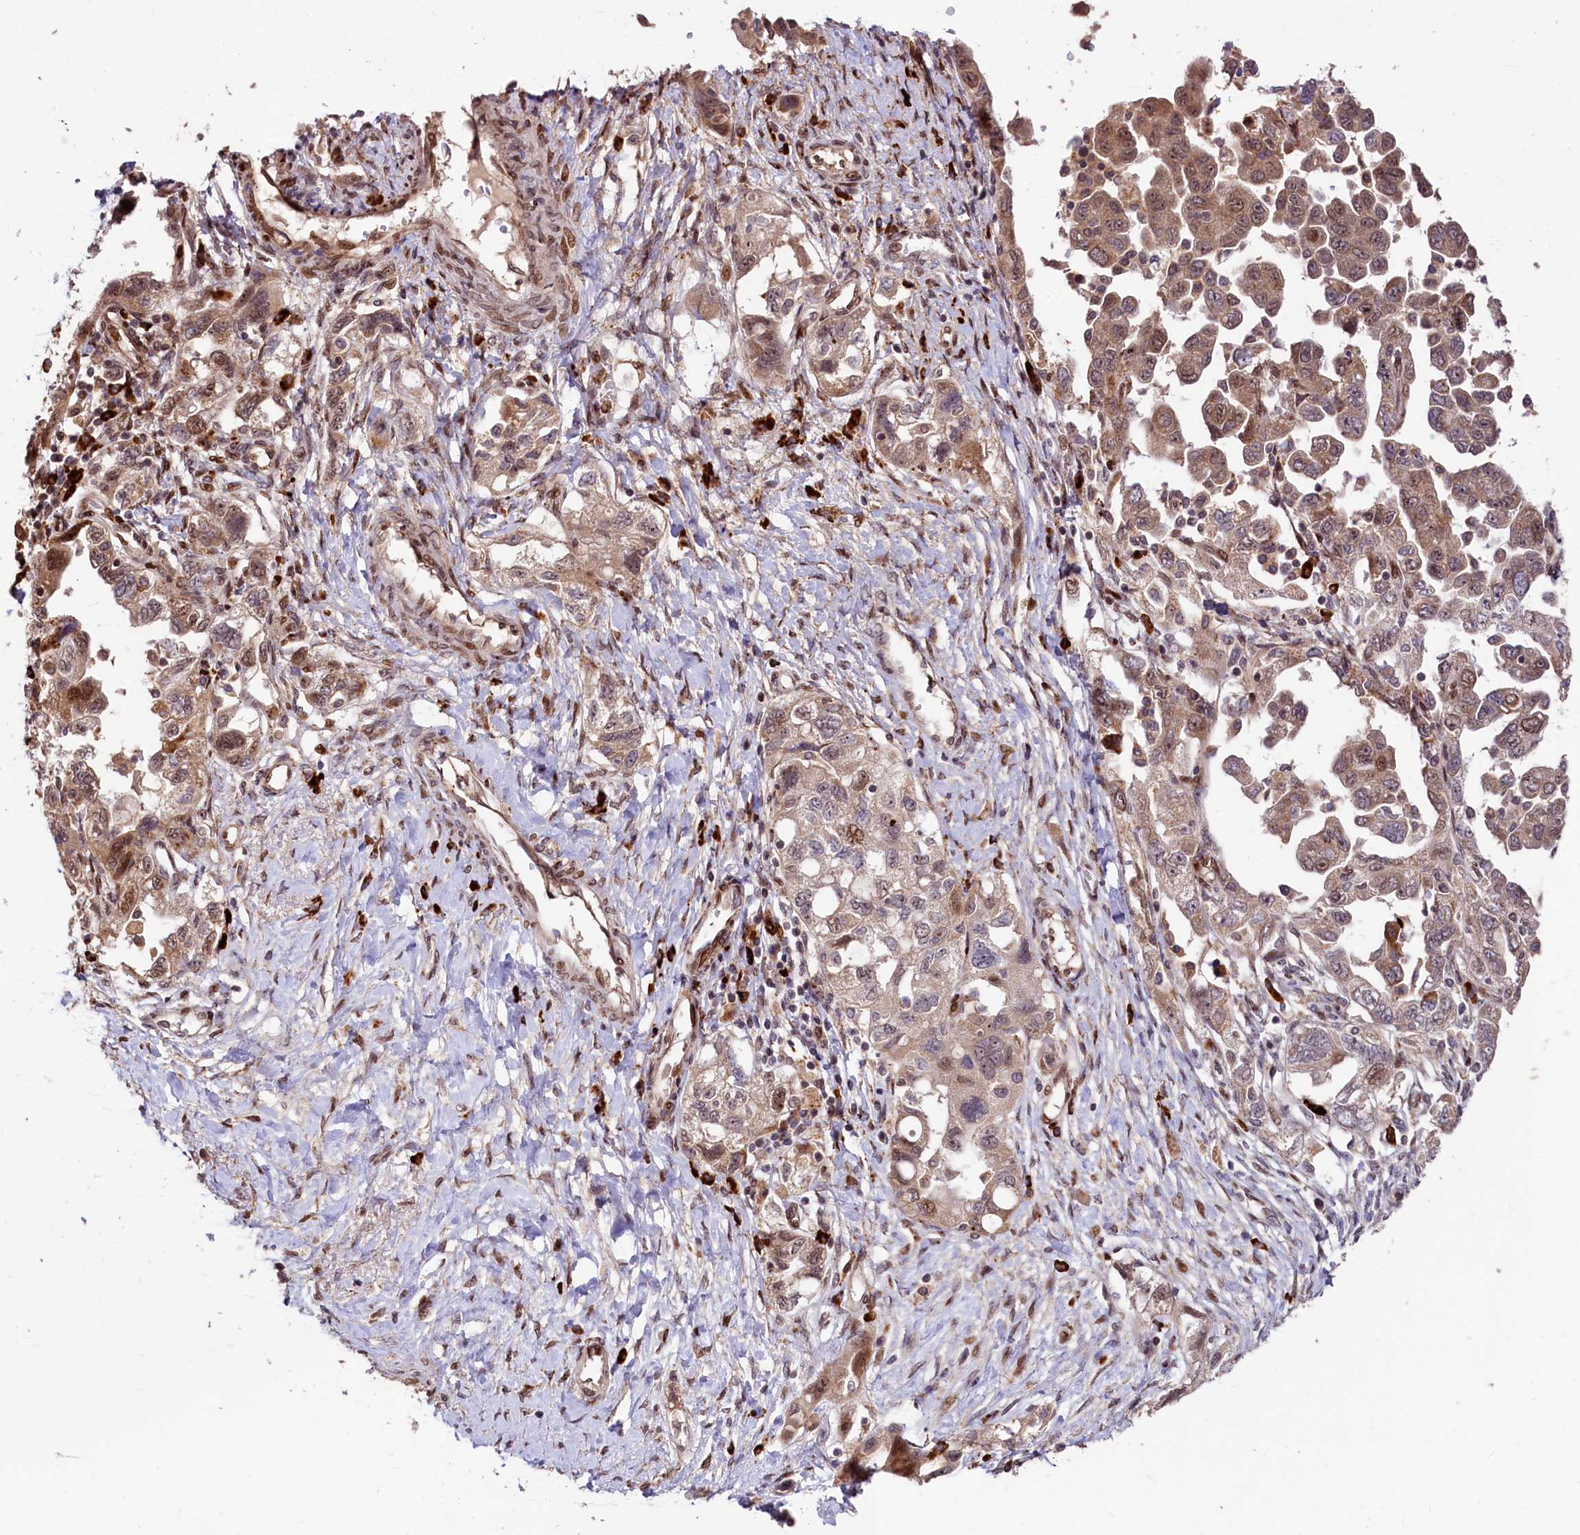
{"staining": {"intensity": "moderate", "quantity": ">75%", "location": "cytoplasmic/membranous,nuclear"}, "tissue": "ovarian cancer", "cell_type": "Tumor cells", "image_type": "cancer", "snomed": [{"axis": "morphology", "description": "Carcinoma, NOS"}, {"axis": "morphology", "description": "Cystadenocarcinoma, serous, NOS"}, {"axis": "topography", "description": "Ovary"}], "caption": "Immunohistochemical staining of human carcinoma (ovarian) exhibits medium levels of moderate cytoplasmic/membranous and nuclear protein expression in approximately >75% of tumor cells.", "gene": "C5orf15", "patient": {"sex": "female", "age": 69}}